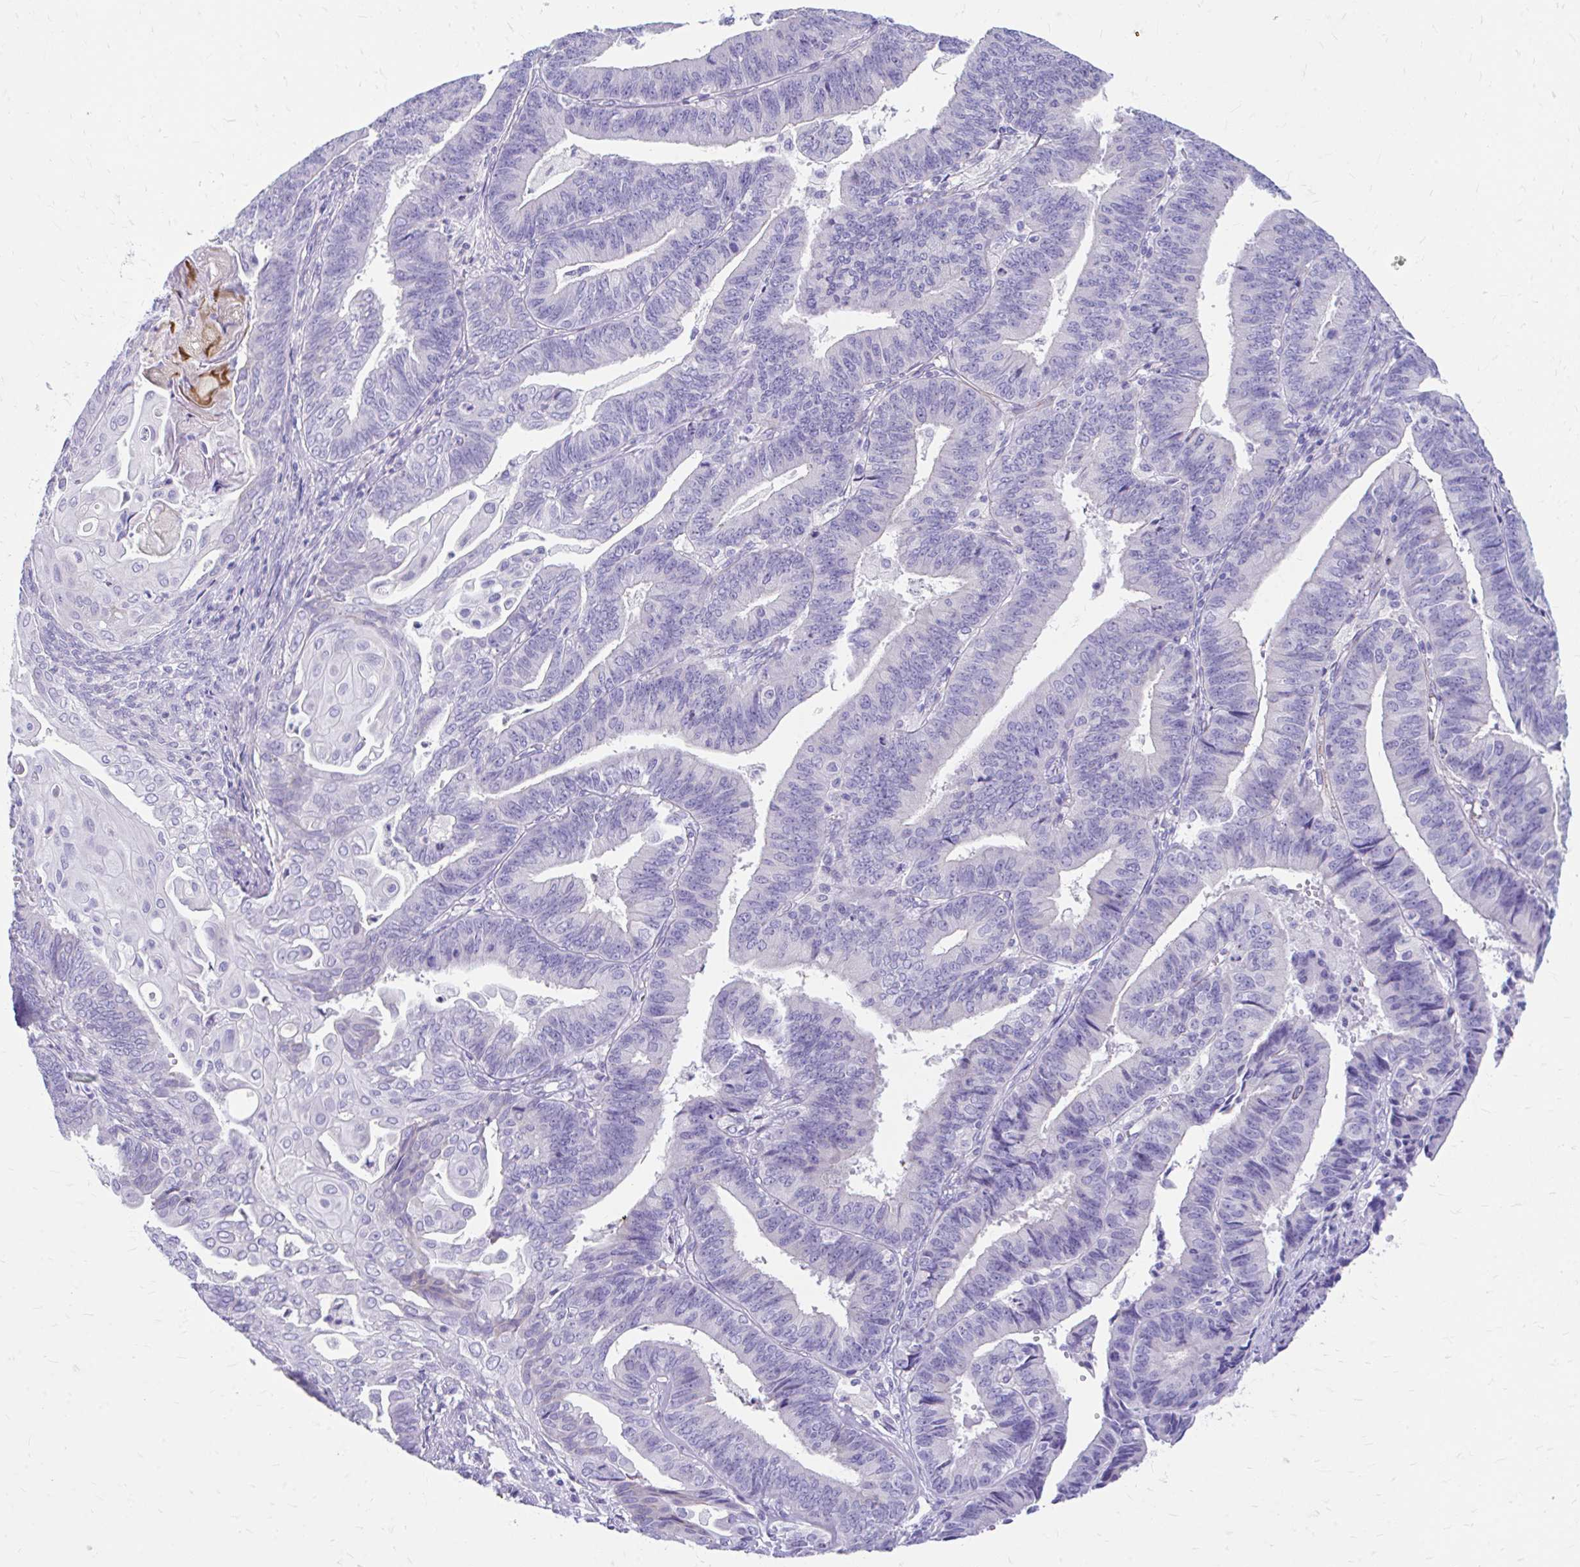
{"staining": {"intensity": "negative", "quantity": "none", "location": "none"}, "tissue": "endometrial cancer", "cell_type": "Tumor cells", "image_type": "cancer", "snomed": [{"axis": "morphology", "description": "Adenocarcinoma, NOS"}, {"axis": "topography", "description": "Endometrium"}], "caption": "Immunohistochemistry (IHC) photomicrograph of neoplastic tissue: endometrial cancer (adenocarcinoma) stained with DAB reveals no significant protein expression in tumor cells. Nuclei are stained in blue.", "gene": "KRIT1", "patient": {"sex": "female", "age": 73}}